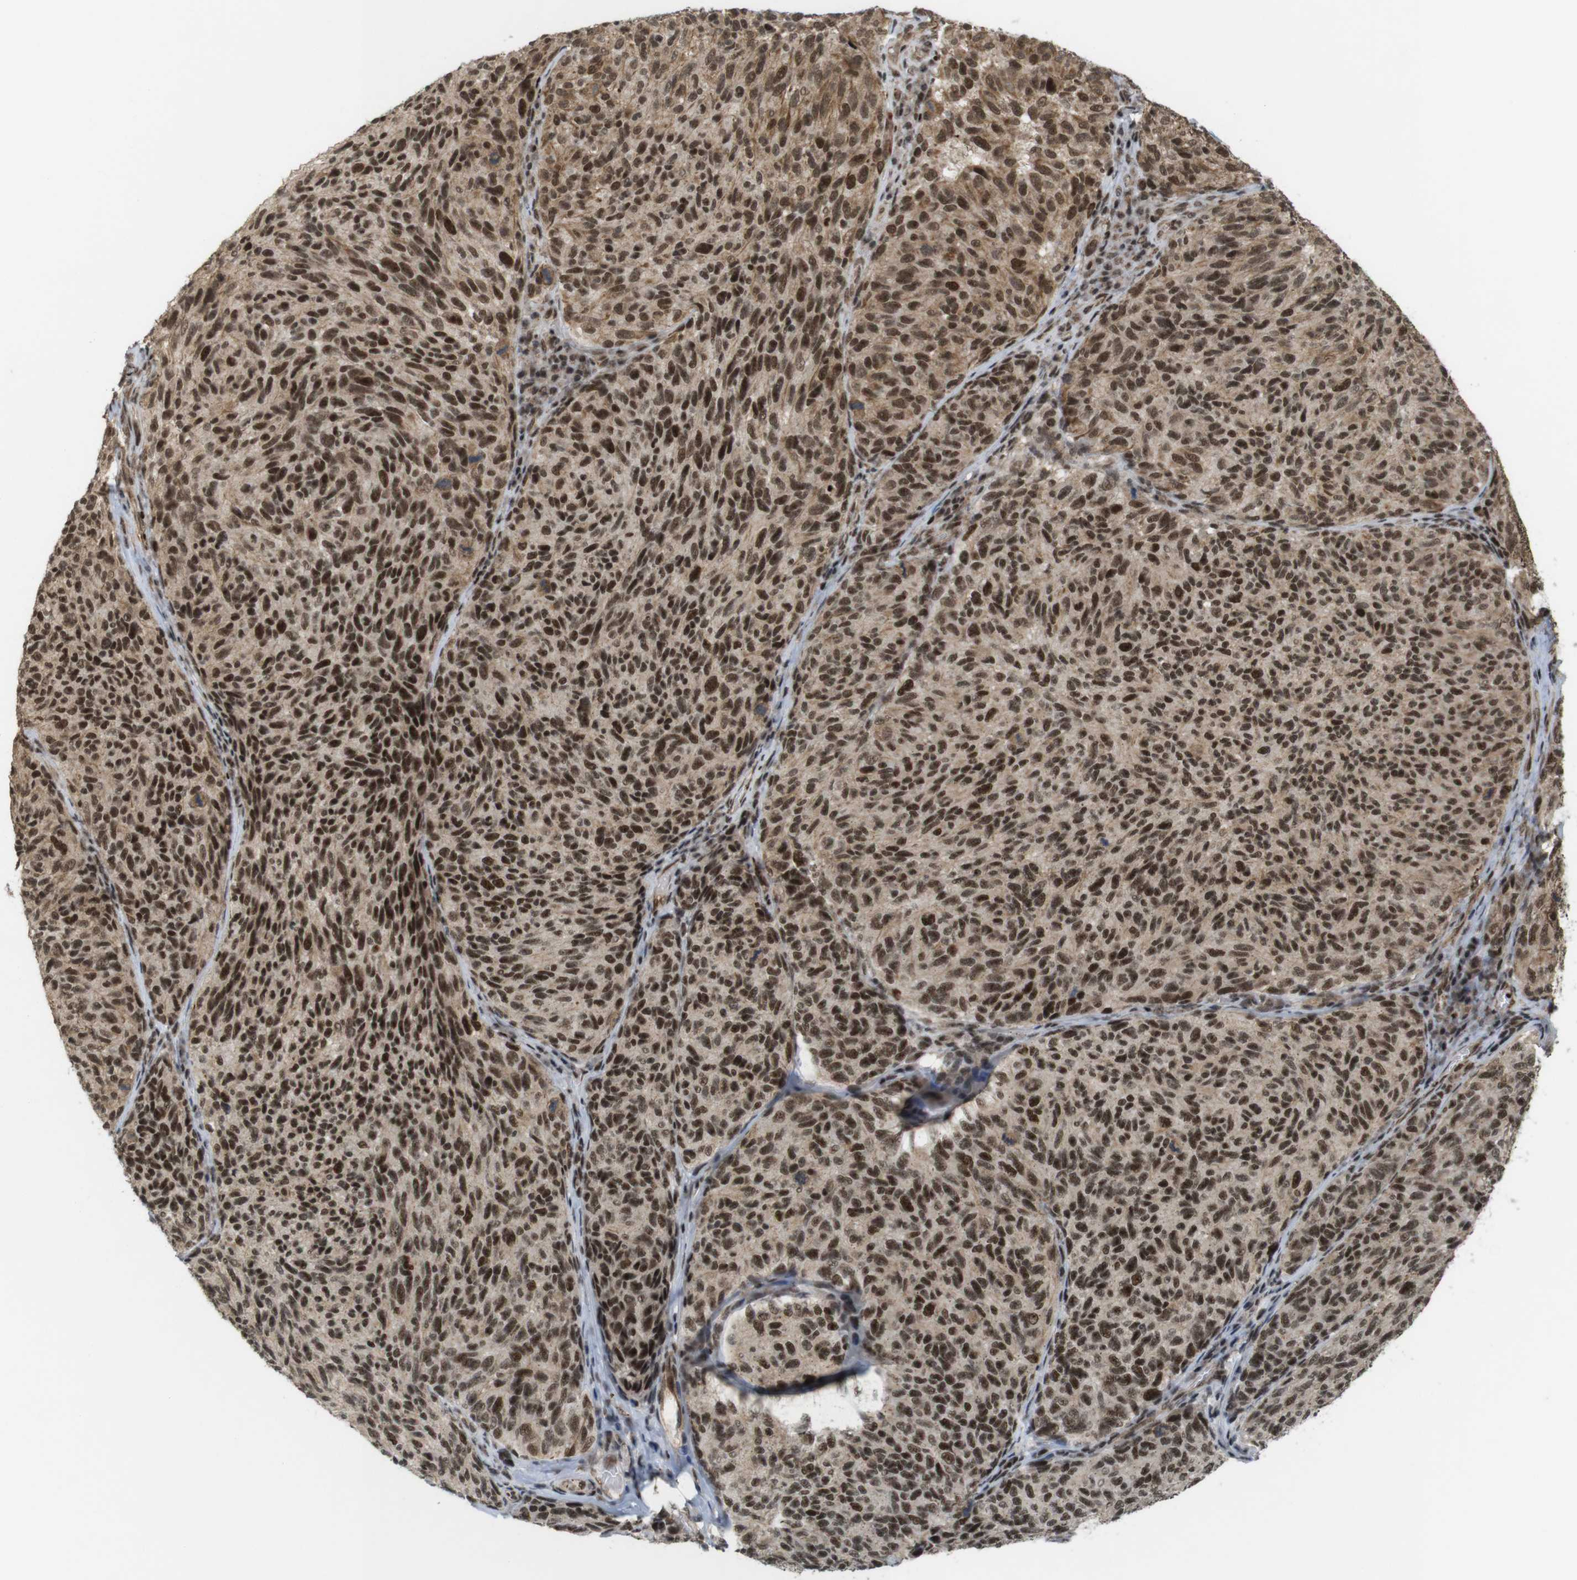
{"staining": {"intensity": "strong", "quantity": ">75%", "location": "cytoplasmic/membranous,nuclear"}, "tissue": "melanoma", "cell_type": "Tumor cells", "image_type": "cancer", "snomed": [{"axis": "morphology", "description": "Malignant melanoma, NOS"}, {"axis": "topography", "description": "Skin"}], "caption": "Brown immunohistochemical staining in human malignant melanoma shows strong cytoplasmic/membranous and nuclear staining in approximately >75% of tumor cells. (DAB = brown stain, brightfield microscopy at high magnification).", "gene": "SP2", "patient": {"sex": "female", "age": 73}}